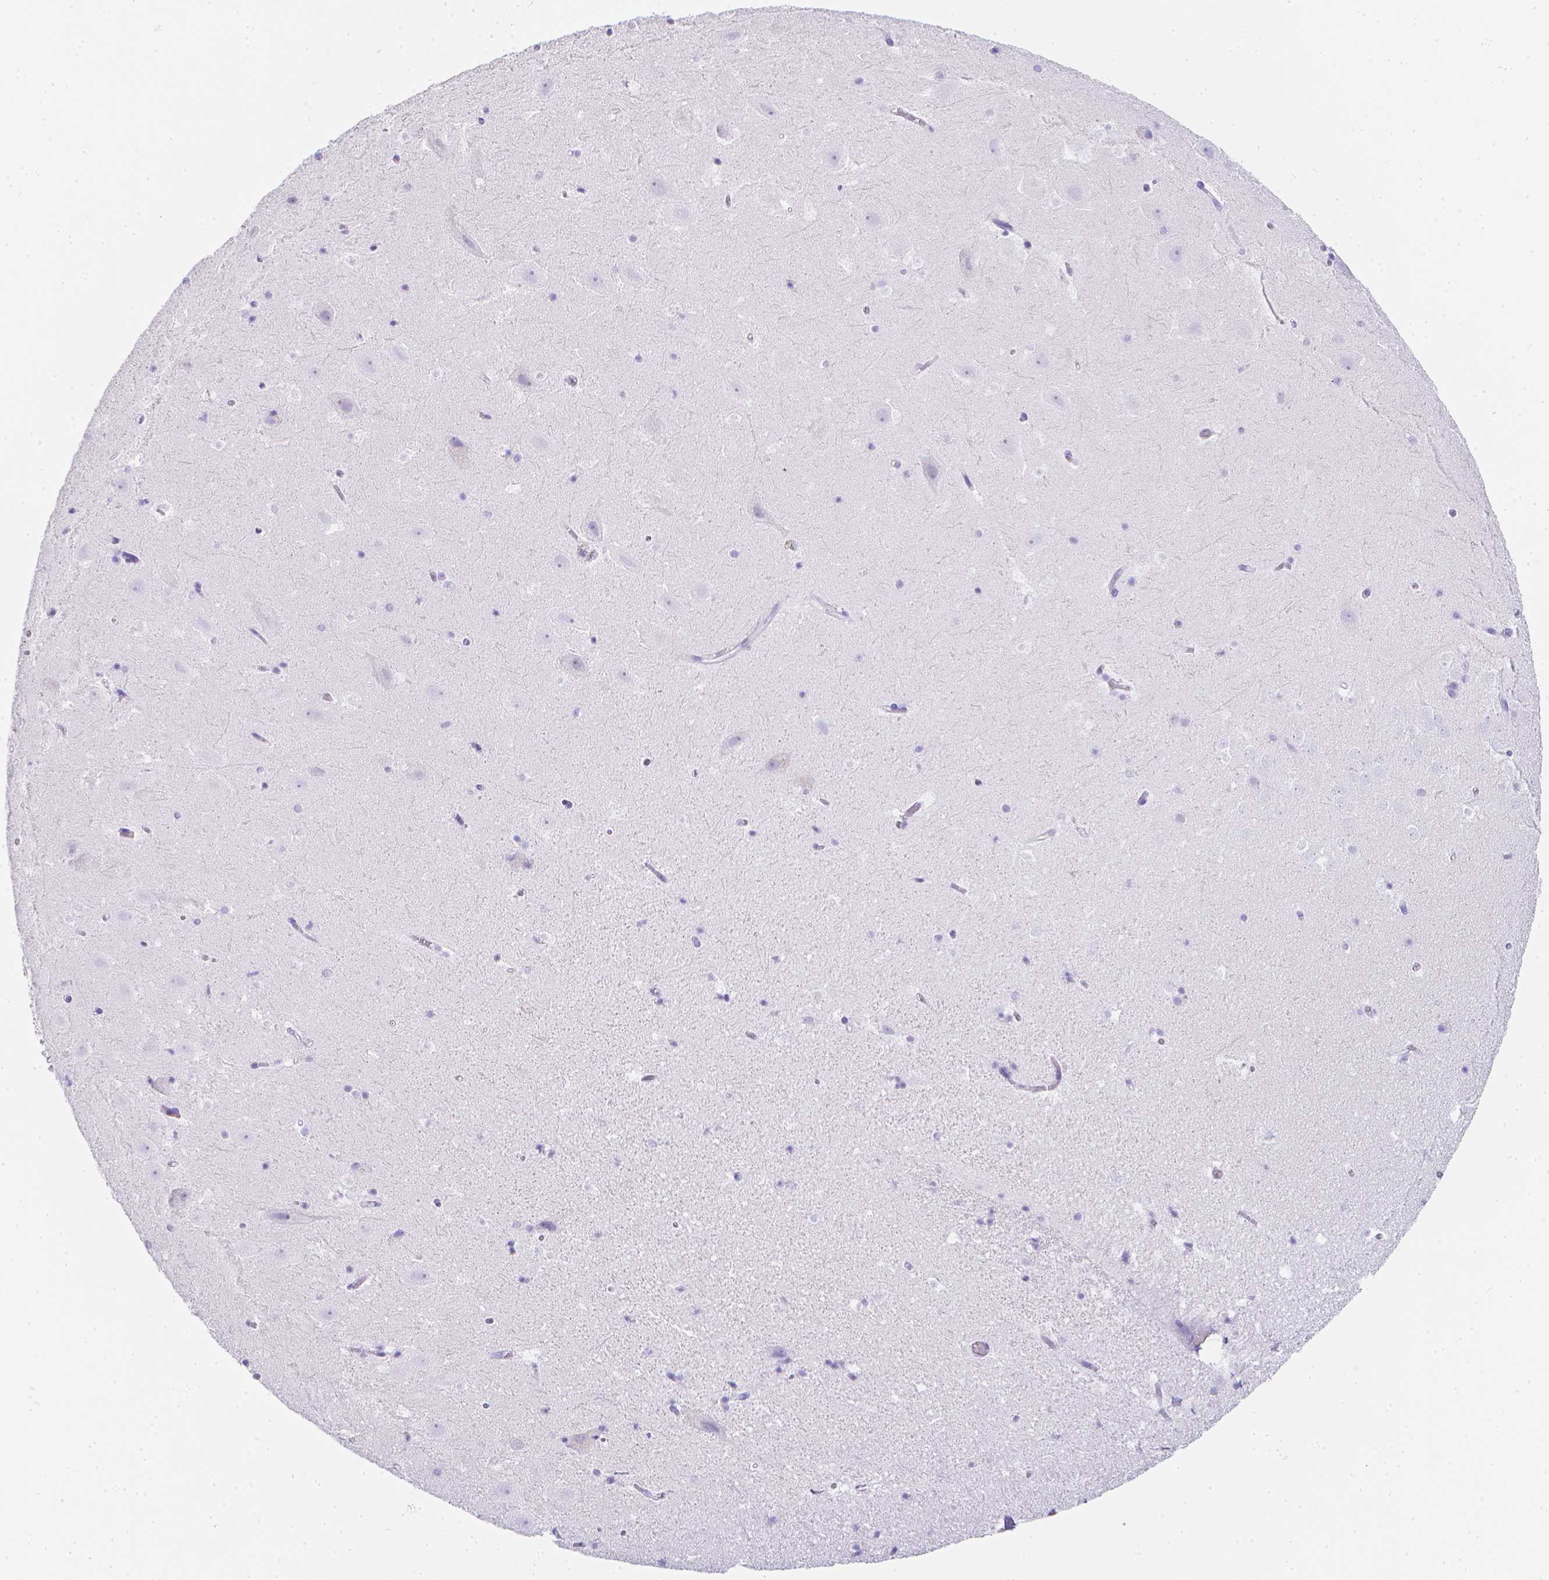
{"staining": {"intensity": "negative", "quantity": "none", "location": "none"}, "tissue": "hippocampus", "cell_type": "Glial cells", "image_type": "normal", "snomed": [{"axis": "morphology", "description": "Normal tissue, NOS"}, {"axis": "topography", "description": "Hippocampus"}], "caption": "High power microscopy micrograph of an immunohistochemistry (IHC) micrograph of unremarkable hippocampus, revealing no significant positivity in glial cells. Nuclei are stained in blue.", "gene": "LGALS4", "patient": {"sex": "female", "age": 42}}